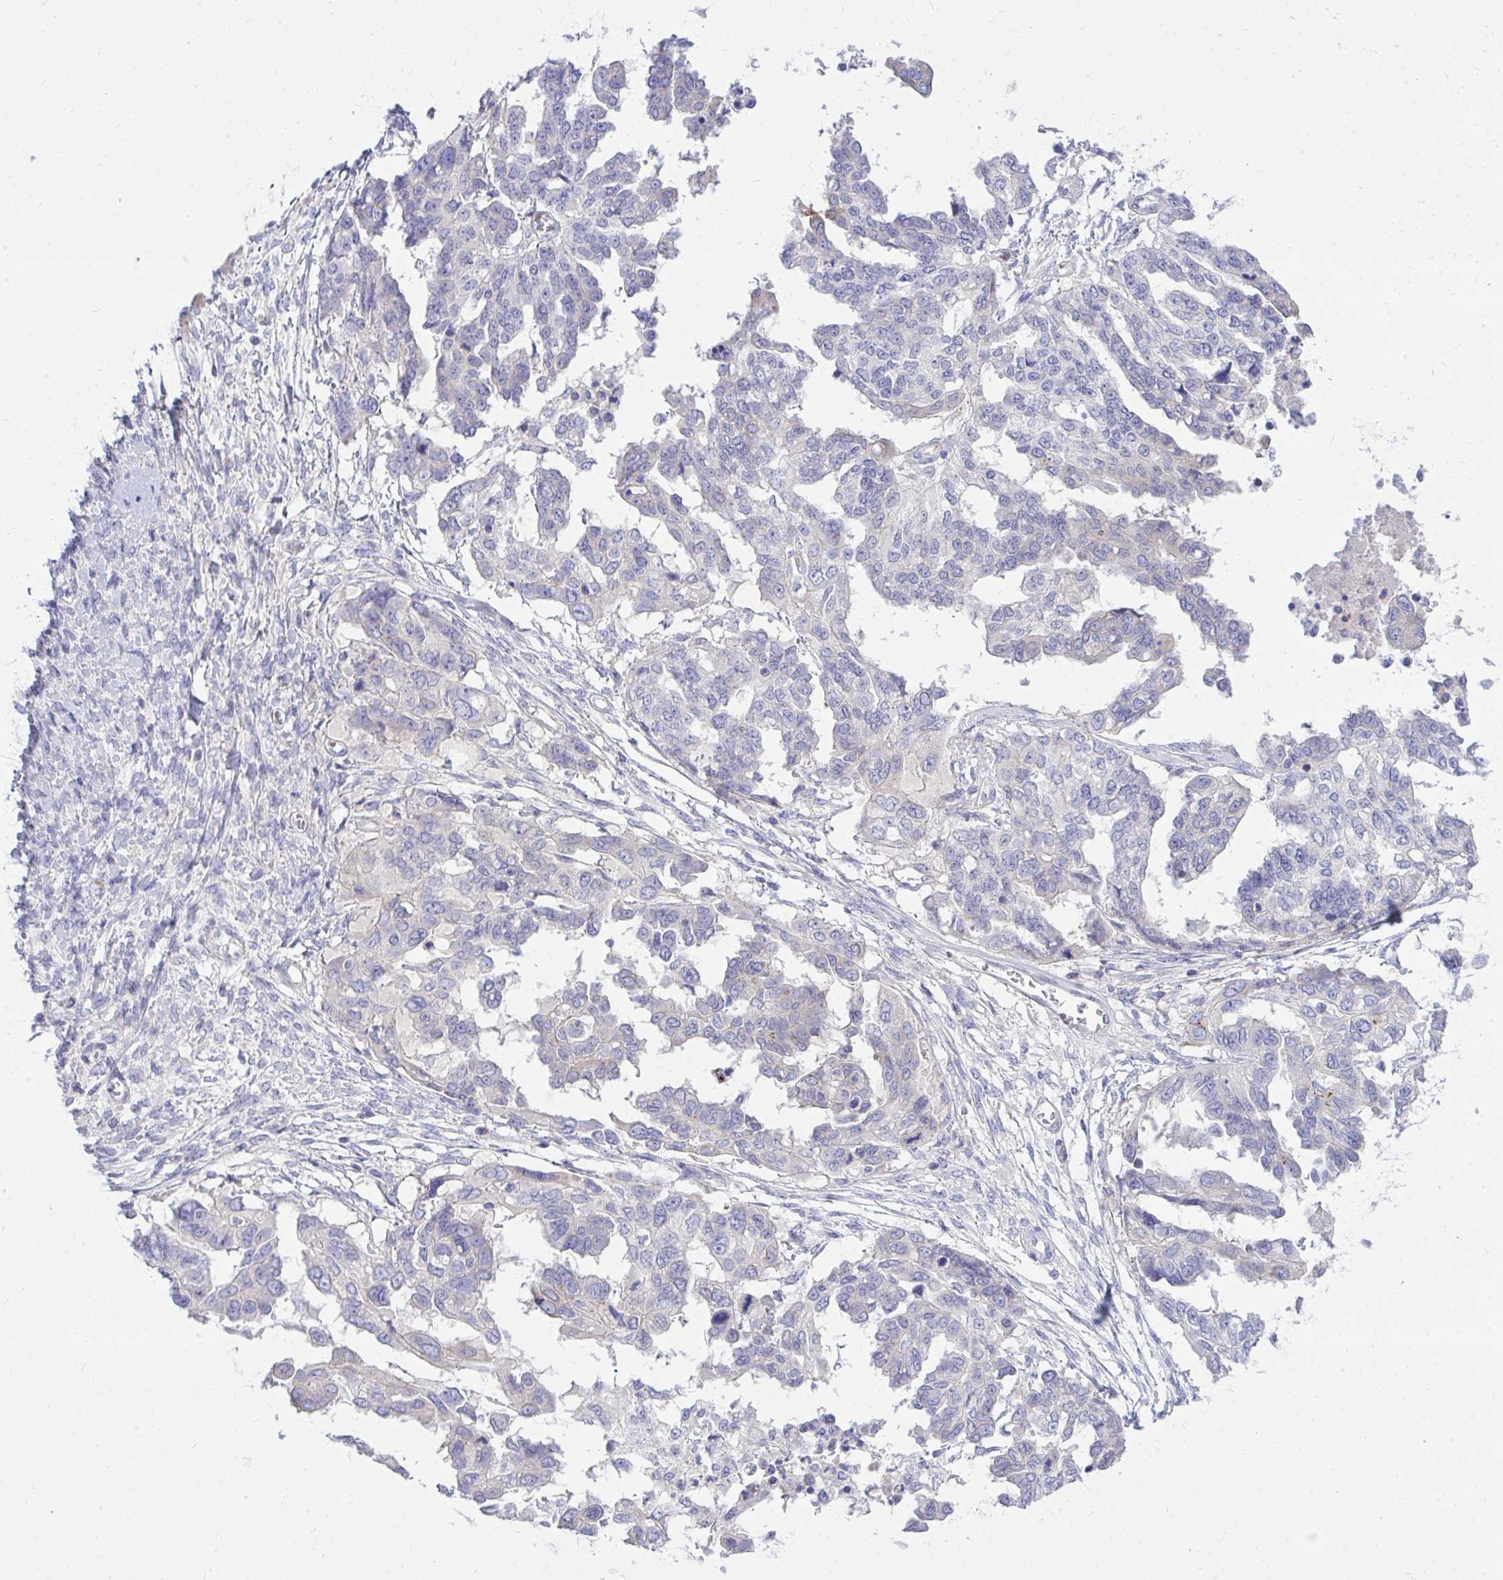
{"staining": {"intensity": "negative", "quantity": "none", "location": "none"}, "tissue": "ovarian cancer", "cell_type": "Tumor cells", "image_type": "cancer", "snomed": [{"axis": "morphology", "description": "Cystadenocarcinoma, serous, NOS"}, {"axis": "topography", "description": "Ovary"}], "caption": "There is no significant positivity in tumor cells of ovarian cancer.", "gene": "TP53I11", "patient": {"sex": "female", "age": 53}}